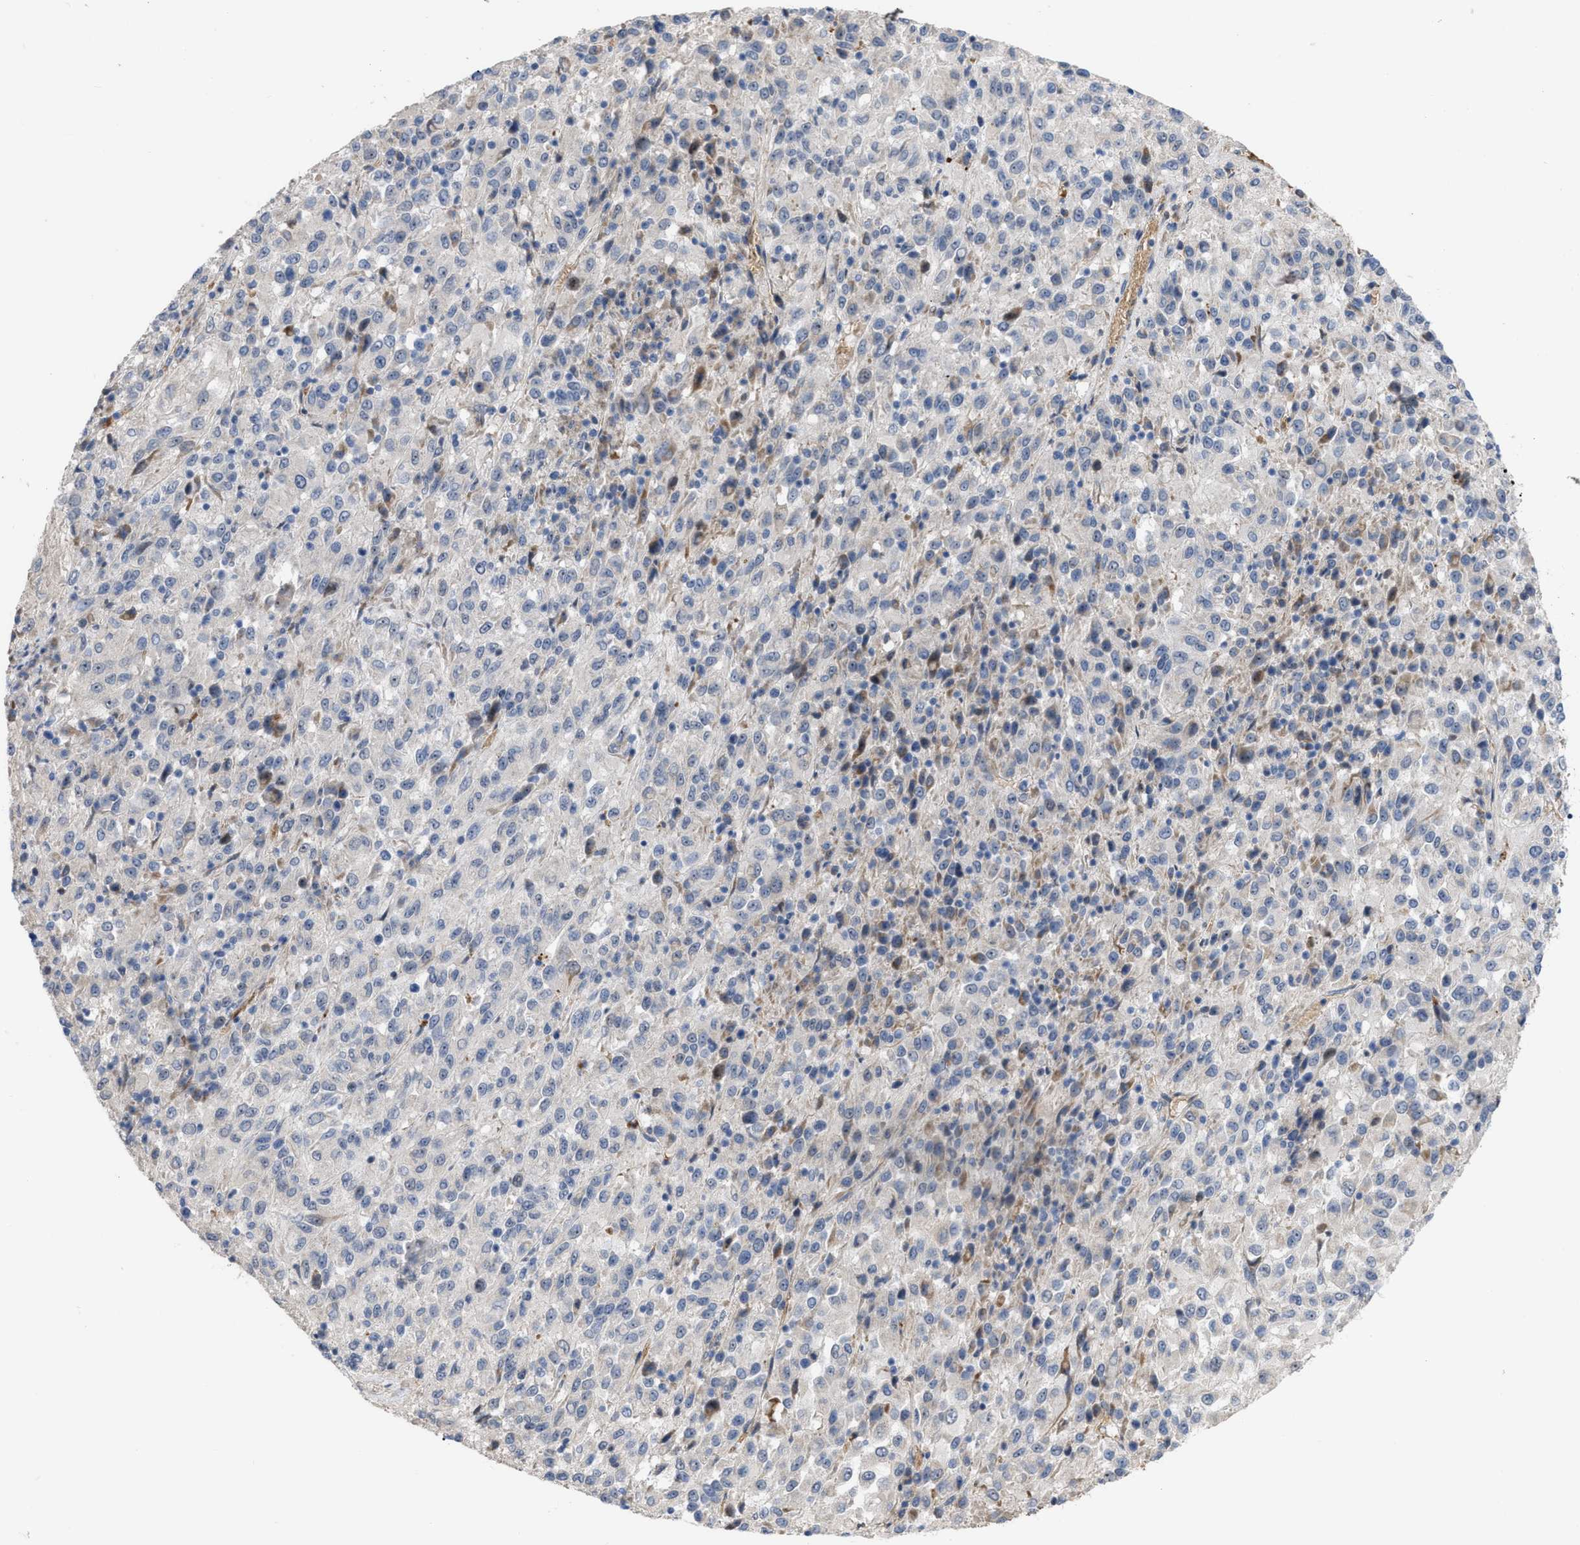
{"staining": {"intensity": "negative", "quantity": "none", "location": "none"}, "tissue": "melanoma", "cell_type": "Tumor cells", "image_type": "cancer", "snomed": [{"axis": "morphology", "description": "Malignant melanoma, Metastatic site"}, {"axis": "topography", "description": "Lung"}], "caption": "This photomicrograph is of malignant melanoma (metastatic site) stained with immunohistochemistry (IHC) to label a protein in brown with the nuclei are counter-stained blue. There is no expression in tumor cells.", "gene": "POLR1F", "patient": {"sex": "male", "age": 64}}